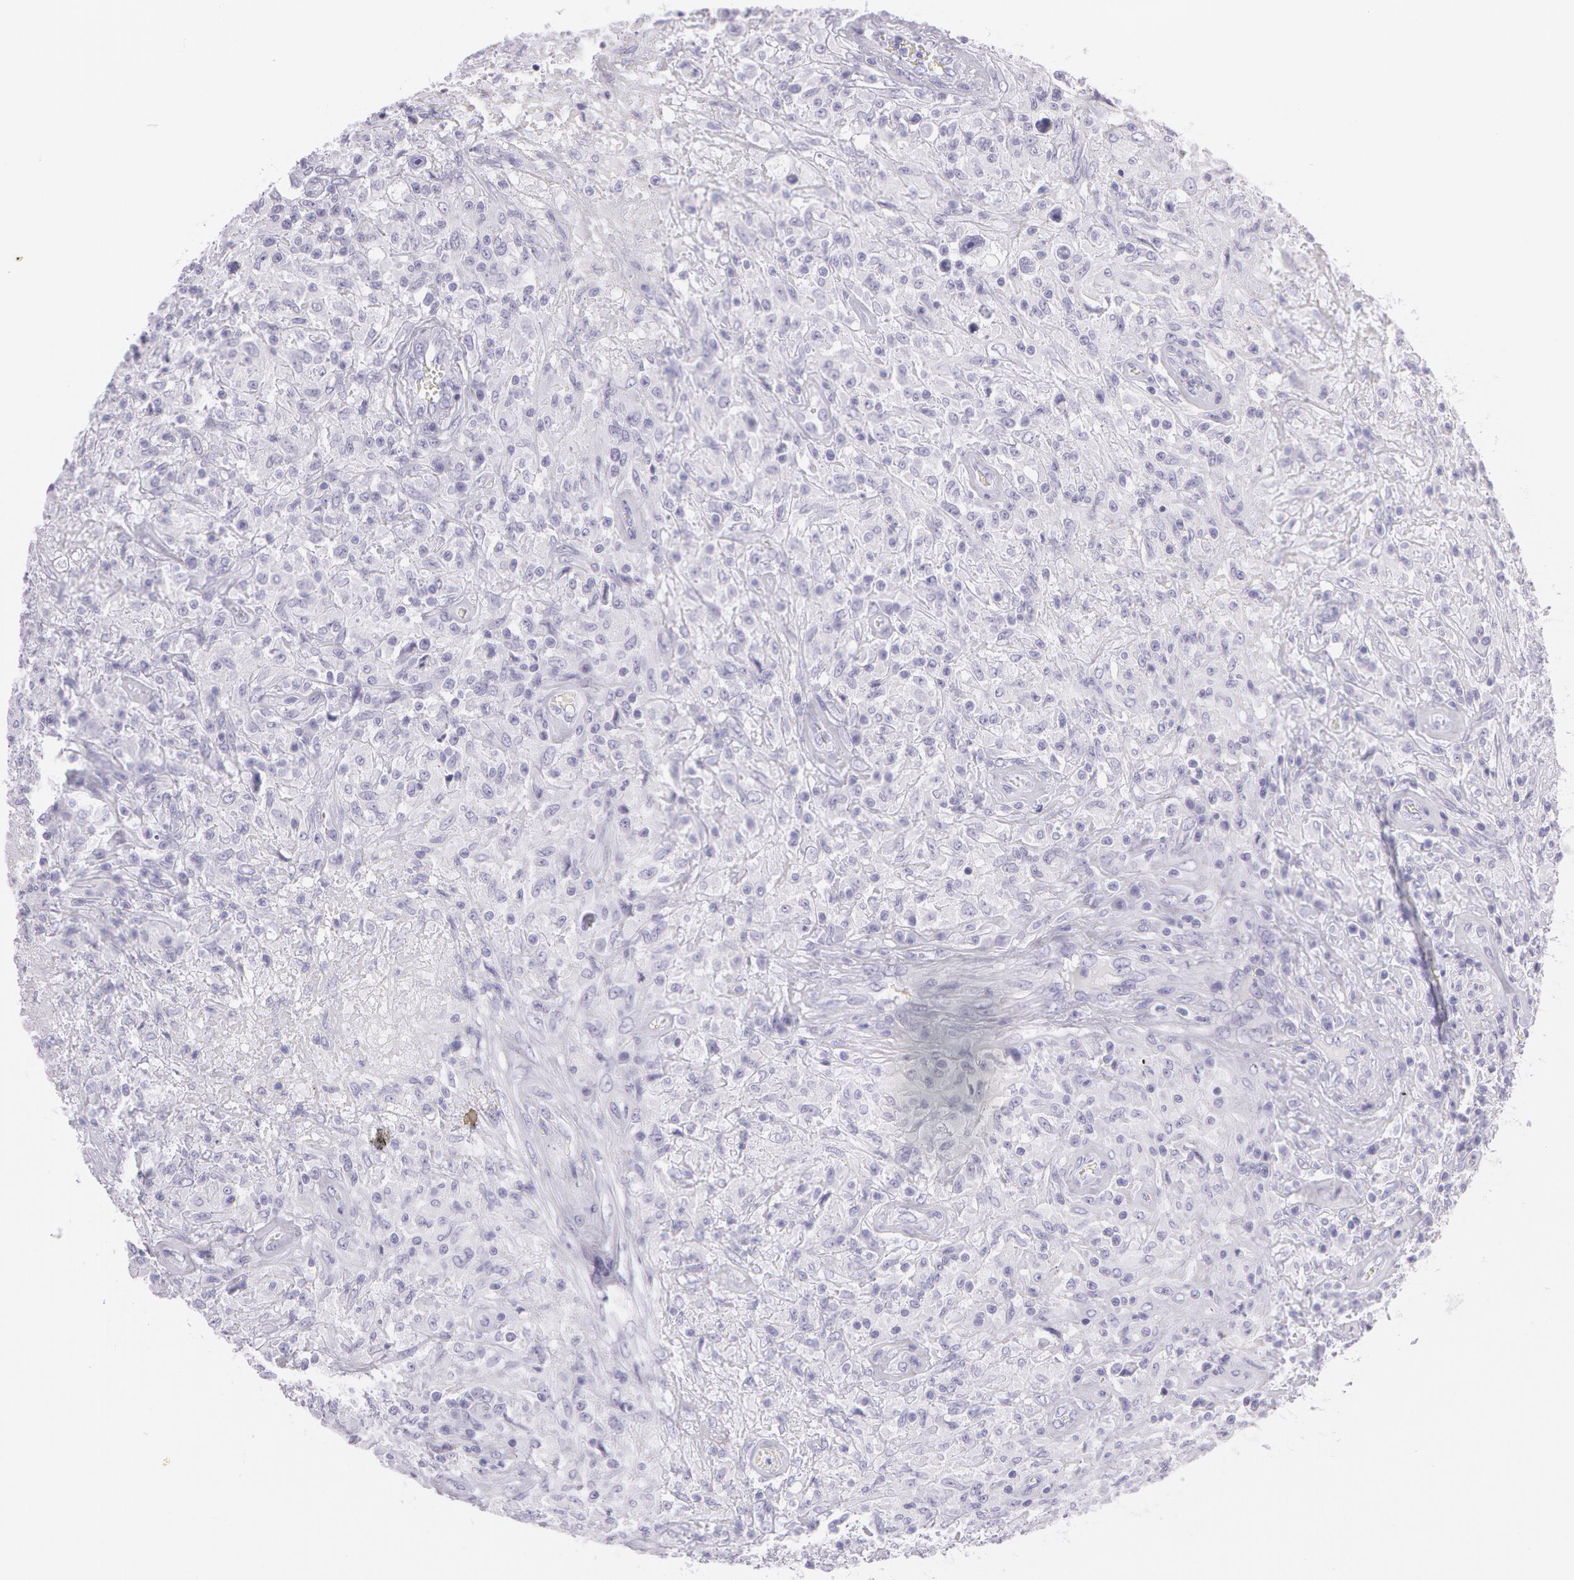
{"staining": {"intensity": "negative", "quantity": "none", "location": "none"}, "tissue": "testis cancer", "cell_type": "Tumor cells", "image_type": "cancer", "snomed": [{"axis": "morphology", "description": "Seminoma, NOS"}, {"axis": "topography", "description": "Testis"}], "caption": "This is an immunohistochemistry (IHC) image of human testis cancer (seminoma). There is no staining in tumor cells.", "gene": "SNCG", "patient": {"sex": "male", "age": 34}}